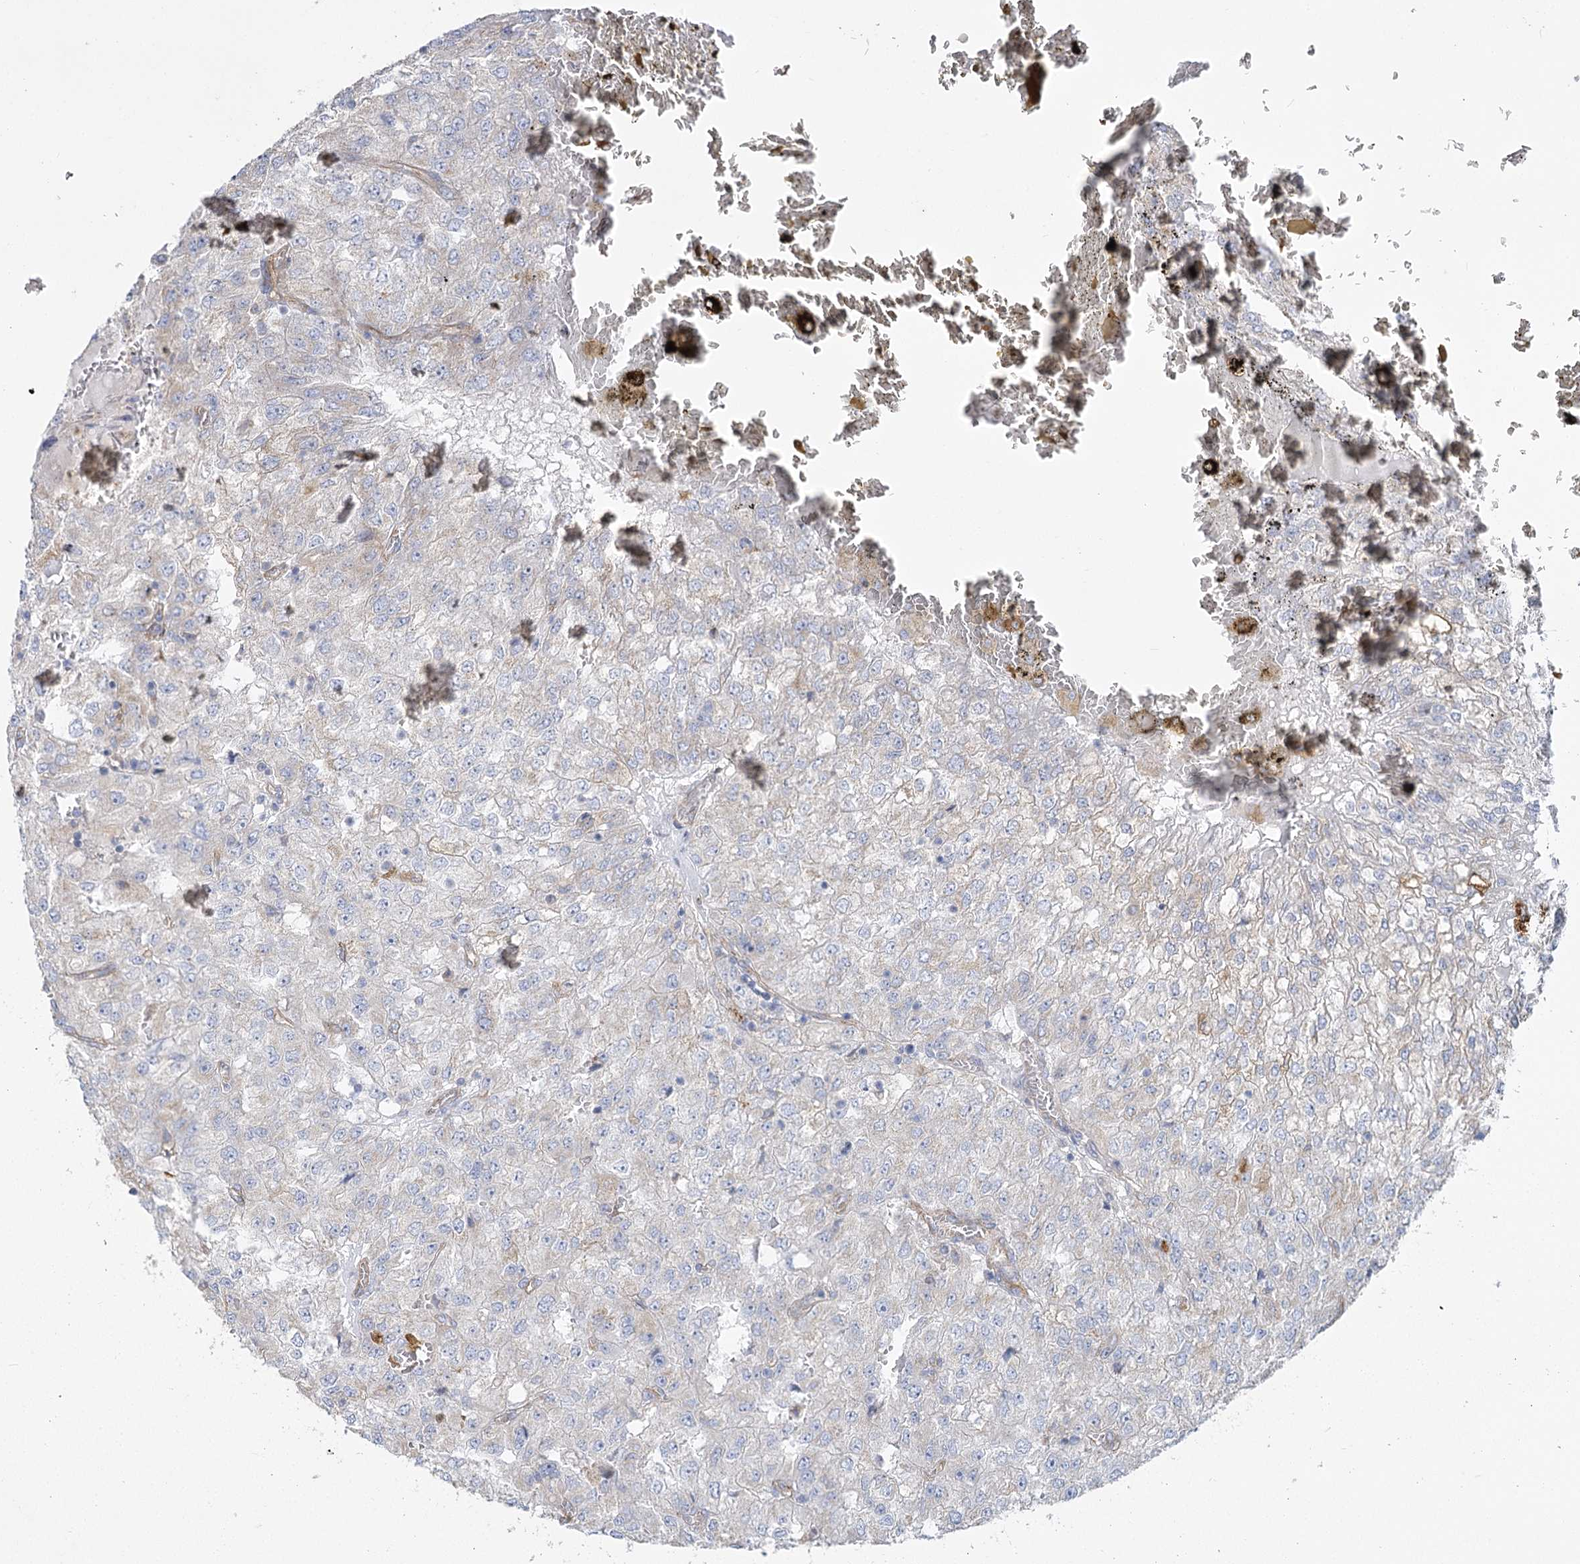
{"staining": {"intensity": "negative", "quantity": "none", "location": "none"}, "tissue": "renal cancer", "cell_type": "Tumor cells", "image_type": "cancer", "snomed": [{"axis": "morphology", "description": "Adenocarcinoma, NOS"}, {"axis": "topography", "description": "Kidney"}], "caption": "This is an immunohistochemistry image of renal cancer. There is no staining in tumor cells.", "gene": "RMDN2", "patient": {"sex": "female", "age": 54}}